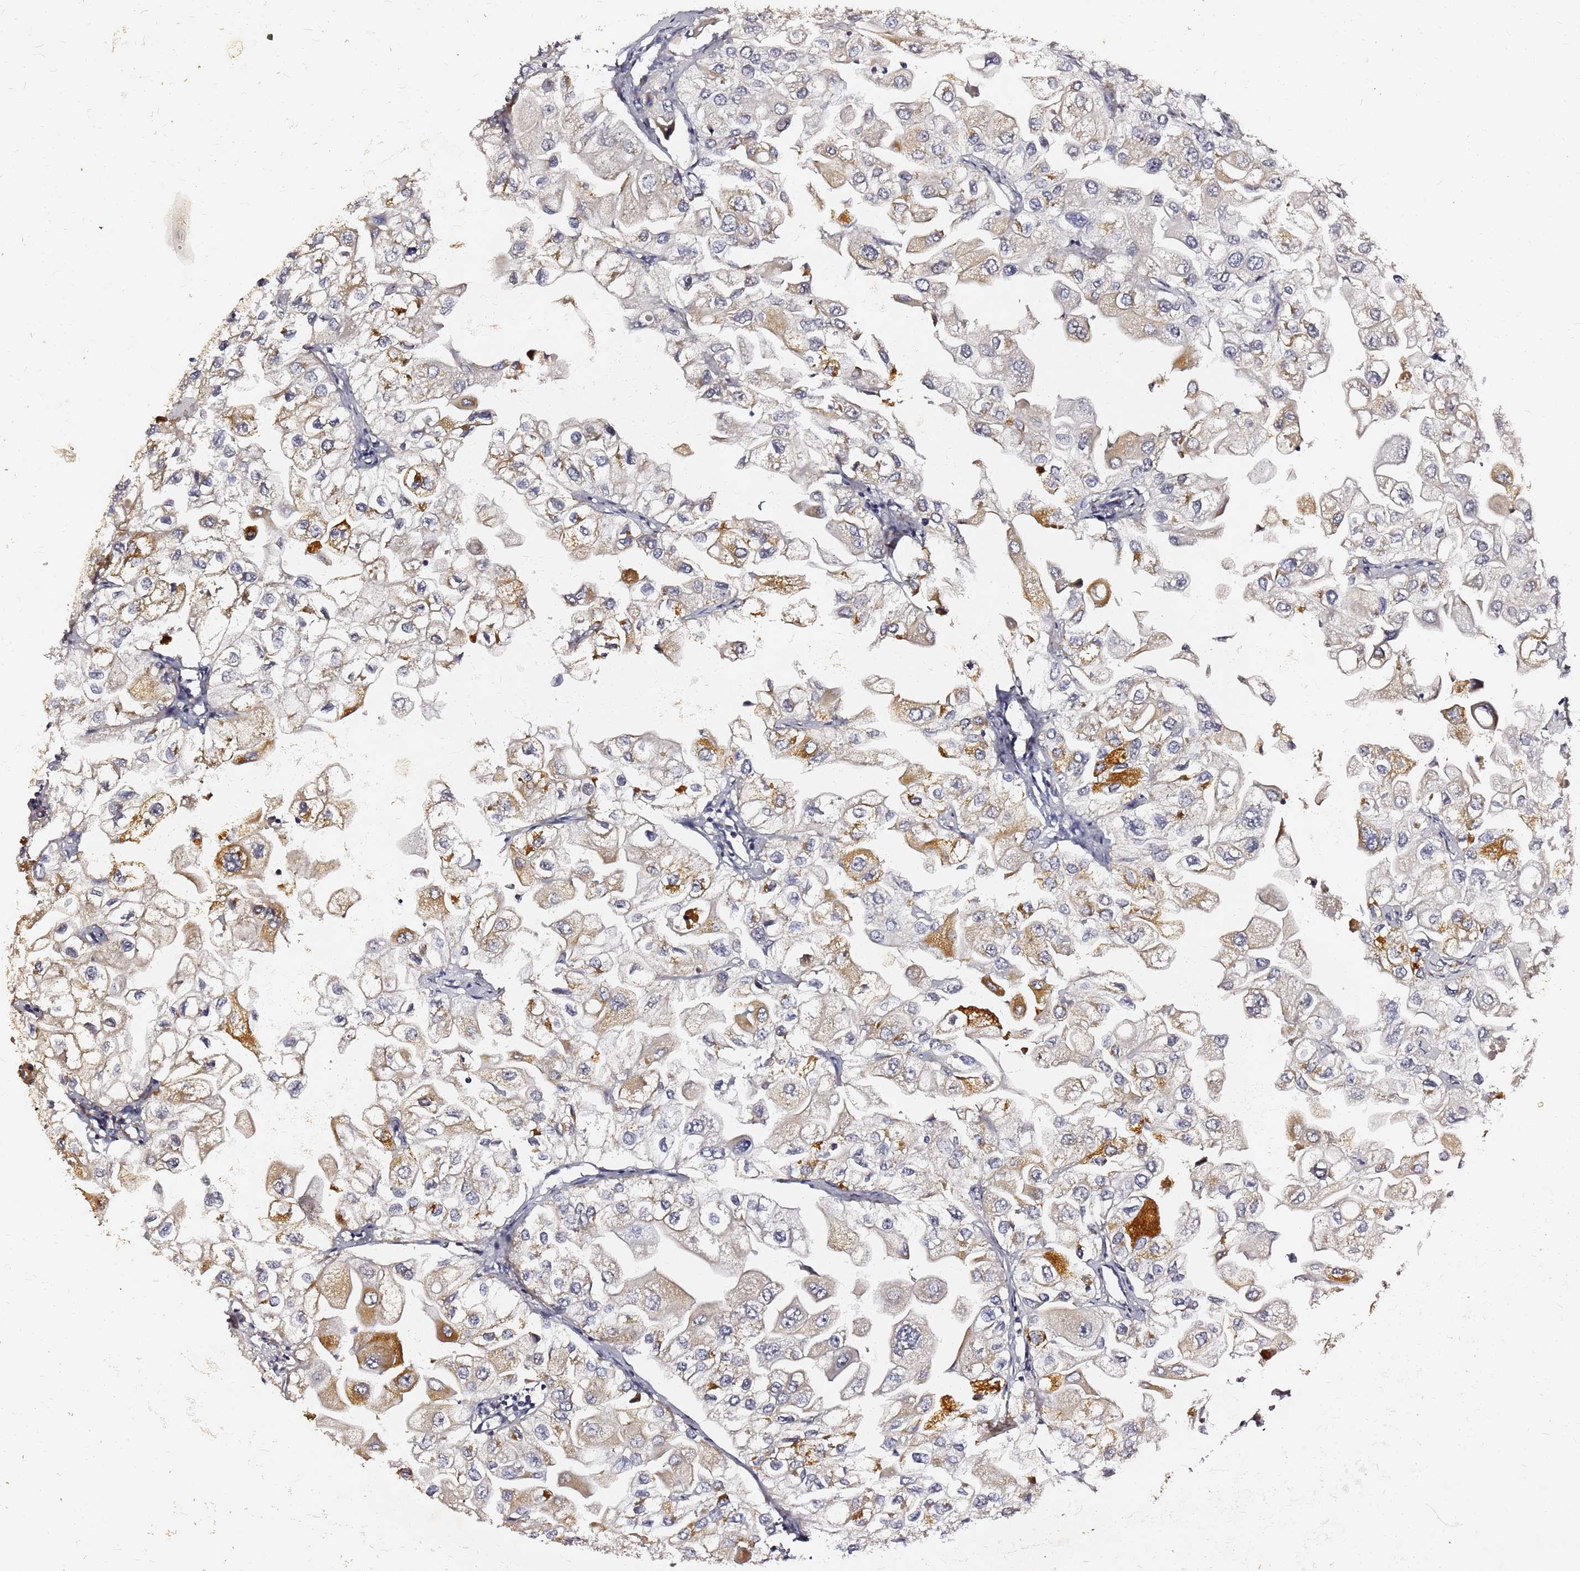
{"staining": {"intensity": "moderate", "quantity": "<25%", "location": "cytoplasmic/membranous"}, "tissue": "urothelial cancer", "cell_type": "Tumor cells", "image_type": "cancer", "snomed": [{"axis": "morphology", "description": "Urothelial carcinoma, High grade"}, {"axis": "topography", "description": "Urinary bladder"}], "caption": "Immunohistochemical staining of human high-grade urothelial carcinoma demonstrates moderate cytoplasmic/membranous protein staining in about <25% of tumor cells.", "gene": "FAM183A", "patient": {"sex": "male", "age": 64}}